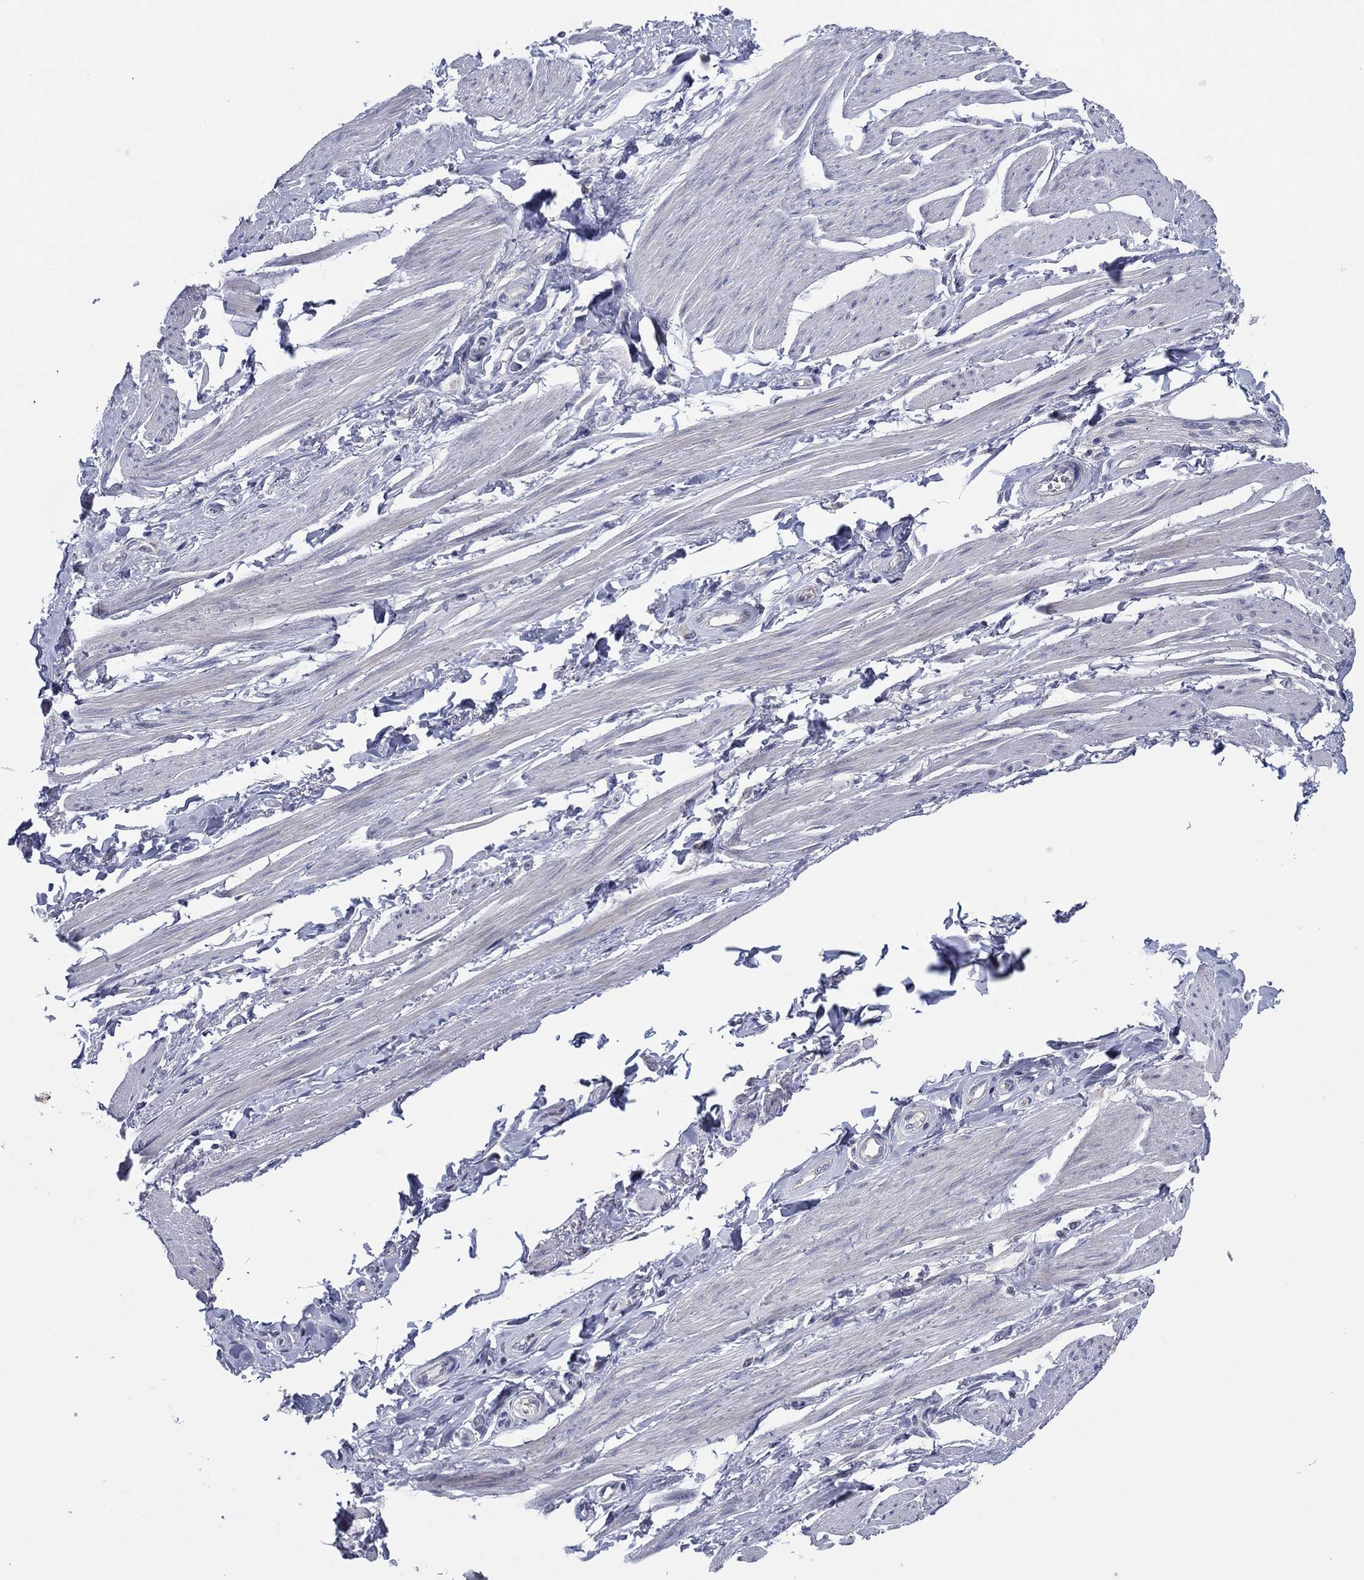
{"staining": {"intensity": "negative", "quantity": "none", "location": "none"}, "tissue": "soft tissue", "cell_type": "Fibroblasts", "image_type": "normal", "snomed": [{"axis": "morphology", "description": "Normal tissue, NOS"}, {"axis": "topography", "description": "Skeletal muscle"}, {"axis": "topography", "description": "Anal"}, {"axis": "topography", "description": "Peripheral nerve tissue"}], "caption": "High power microscopy photomicrograph of an immunohistochemistry photomicrograph of normal soft tissue, revealing no significant staining in fibroblasts. The staining was performed using DAB to visualize the protein expression in brown, while the nuclei were stained in blue with hematoxylin (Magnification: 20x).", "gene": "TRIM31", "patient": {"sex": "male", "age": 53}}